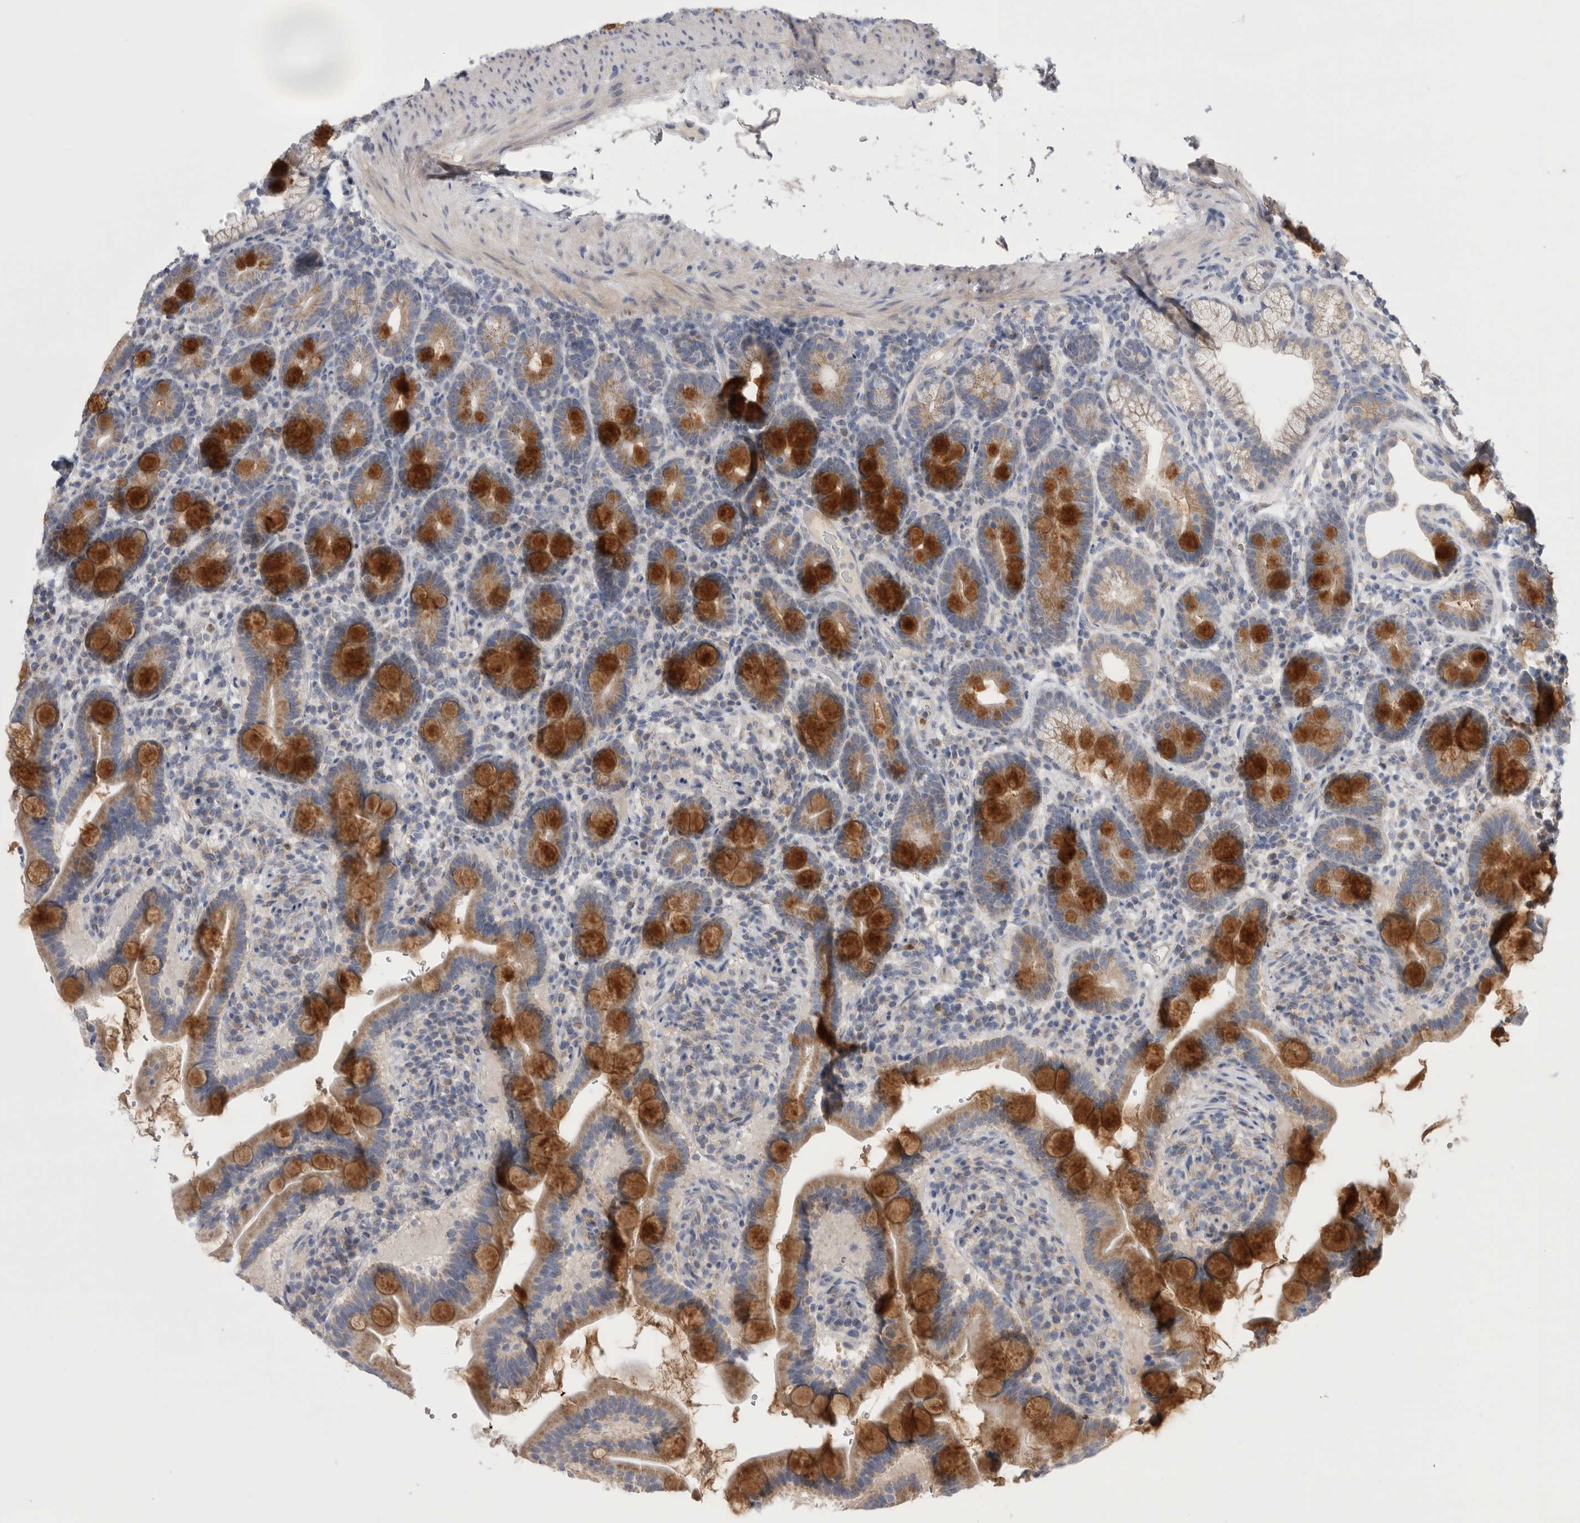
{"staining": {"intensity": "strong", "quantity": "25%-75%", "location": "cytoplasmic/membranous"}, "tissue": "duodenum", "cell_type": "Glandular cells", "image_type": "normal", "snomed": [{"axis": "morphology", "description": "Normal tissue, NOS"}, {"axis": "topography", "description": "Duodenum"}], "caption": "A high-resolution image shows immunohistochemistry staining of normal duodenum, which demonstrates strong cytoplasmic/membranous staining in about 25%-75% of glandular cells.", "gene": "CCDC126", "patient": {"sex": "male", "age": 54}}